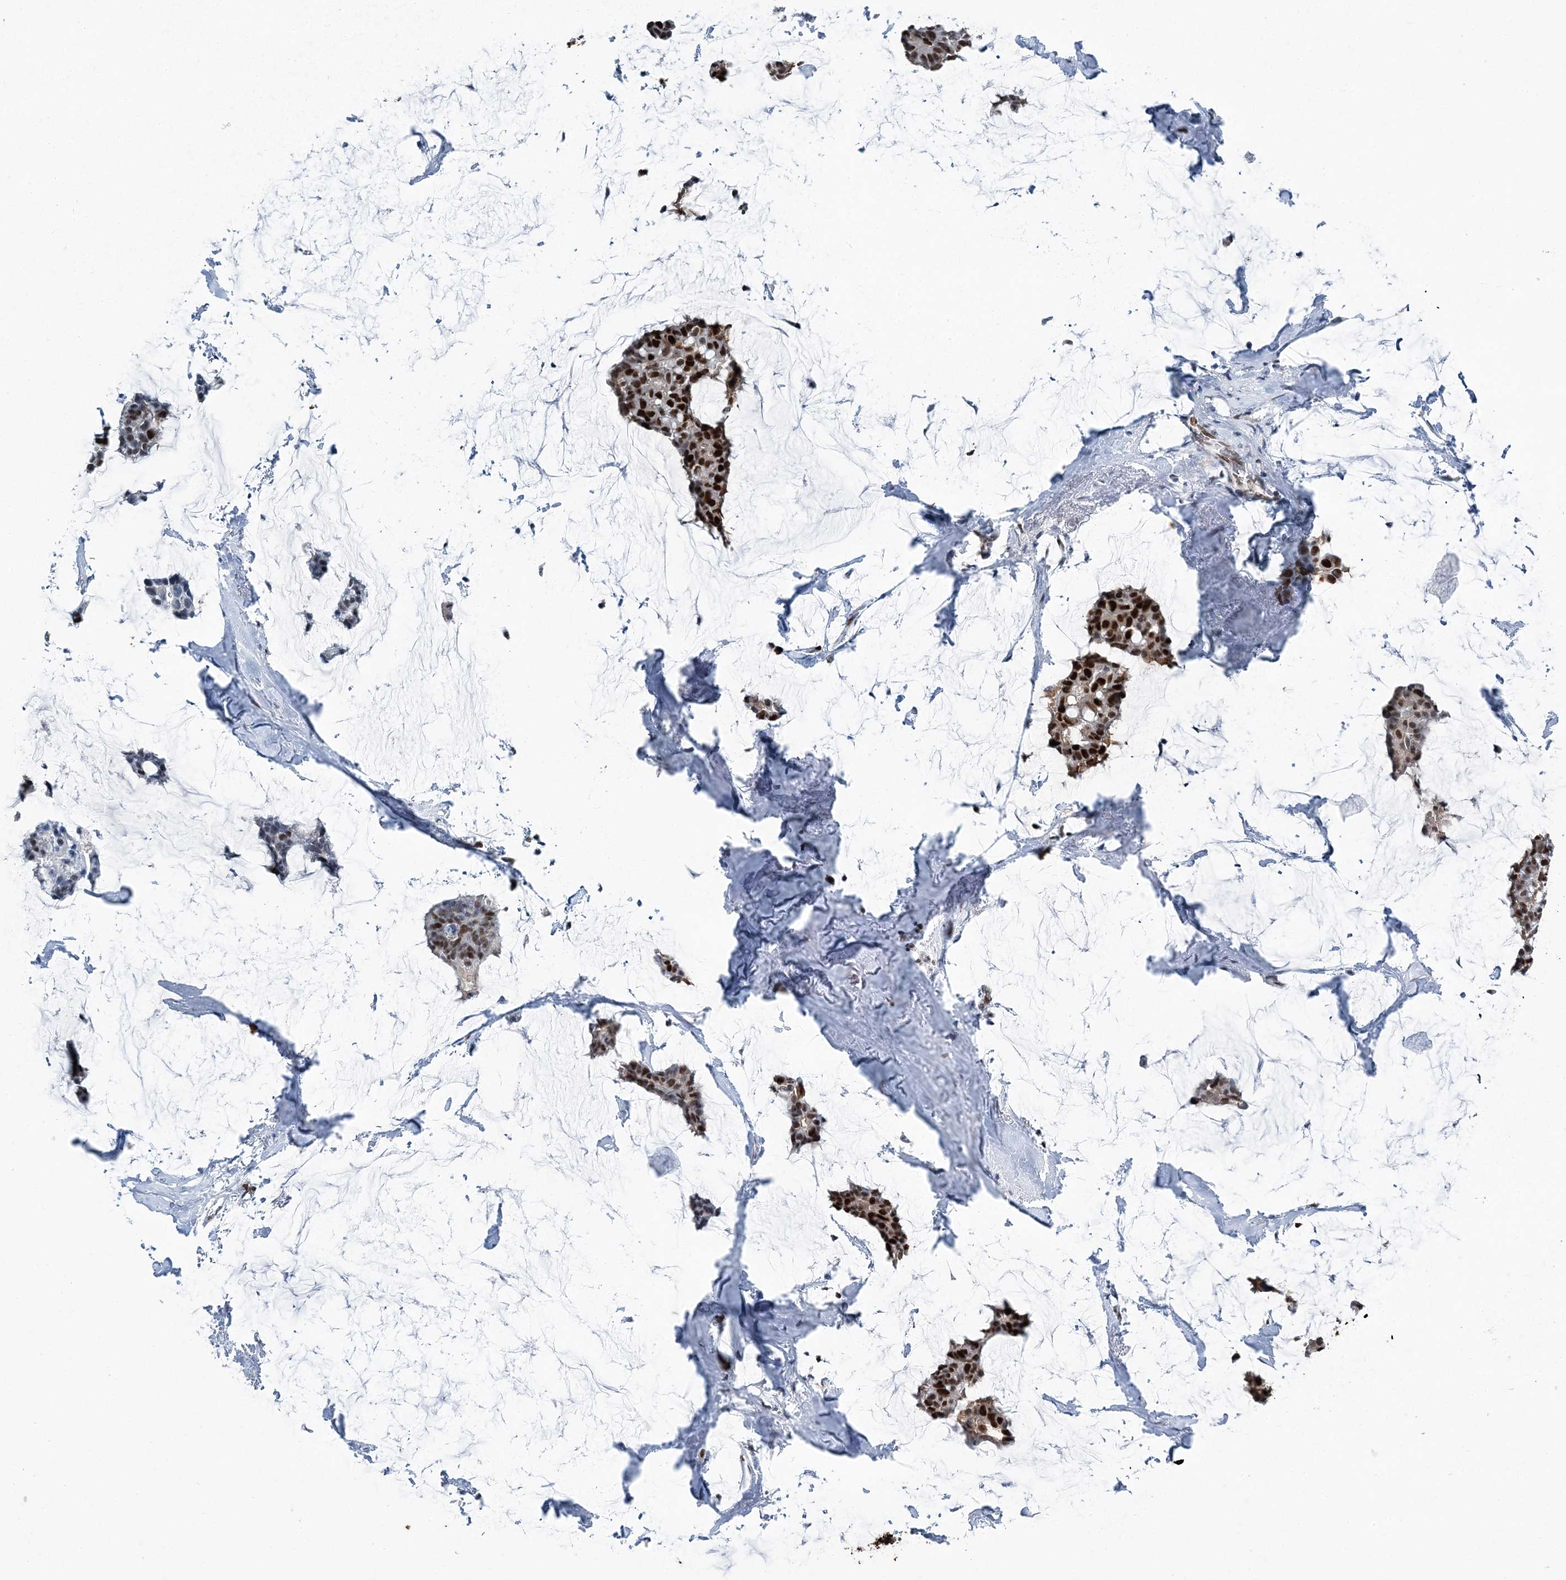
{"staining": {"intensity": "strong", "quantity": ">75%", "location": "nuclear"}, "tissue": "breast cancer", "cell_type": "Tumor cells", "image_type": "cancer", "snomed": [{"axis": "morphology", "description": "Duct carcinoma"}, {"axis": "topography", "description": "Breast"}], "caption": "IHC (DAB (3,3'-diaminobenzidine)) staining of human breast cancer reveals strong nuclear protein staining in about >75% of tumor cells.", "gene": "HAT1", "patient": {"sex": "female", "age": 93}}